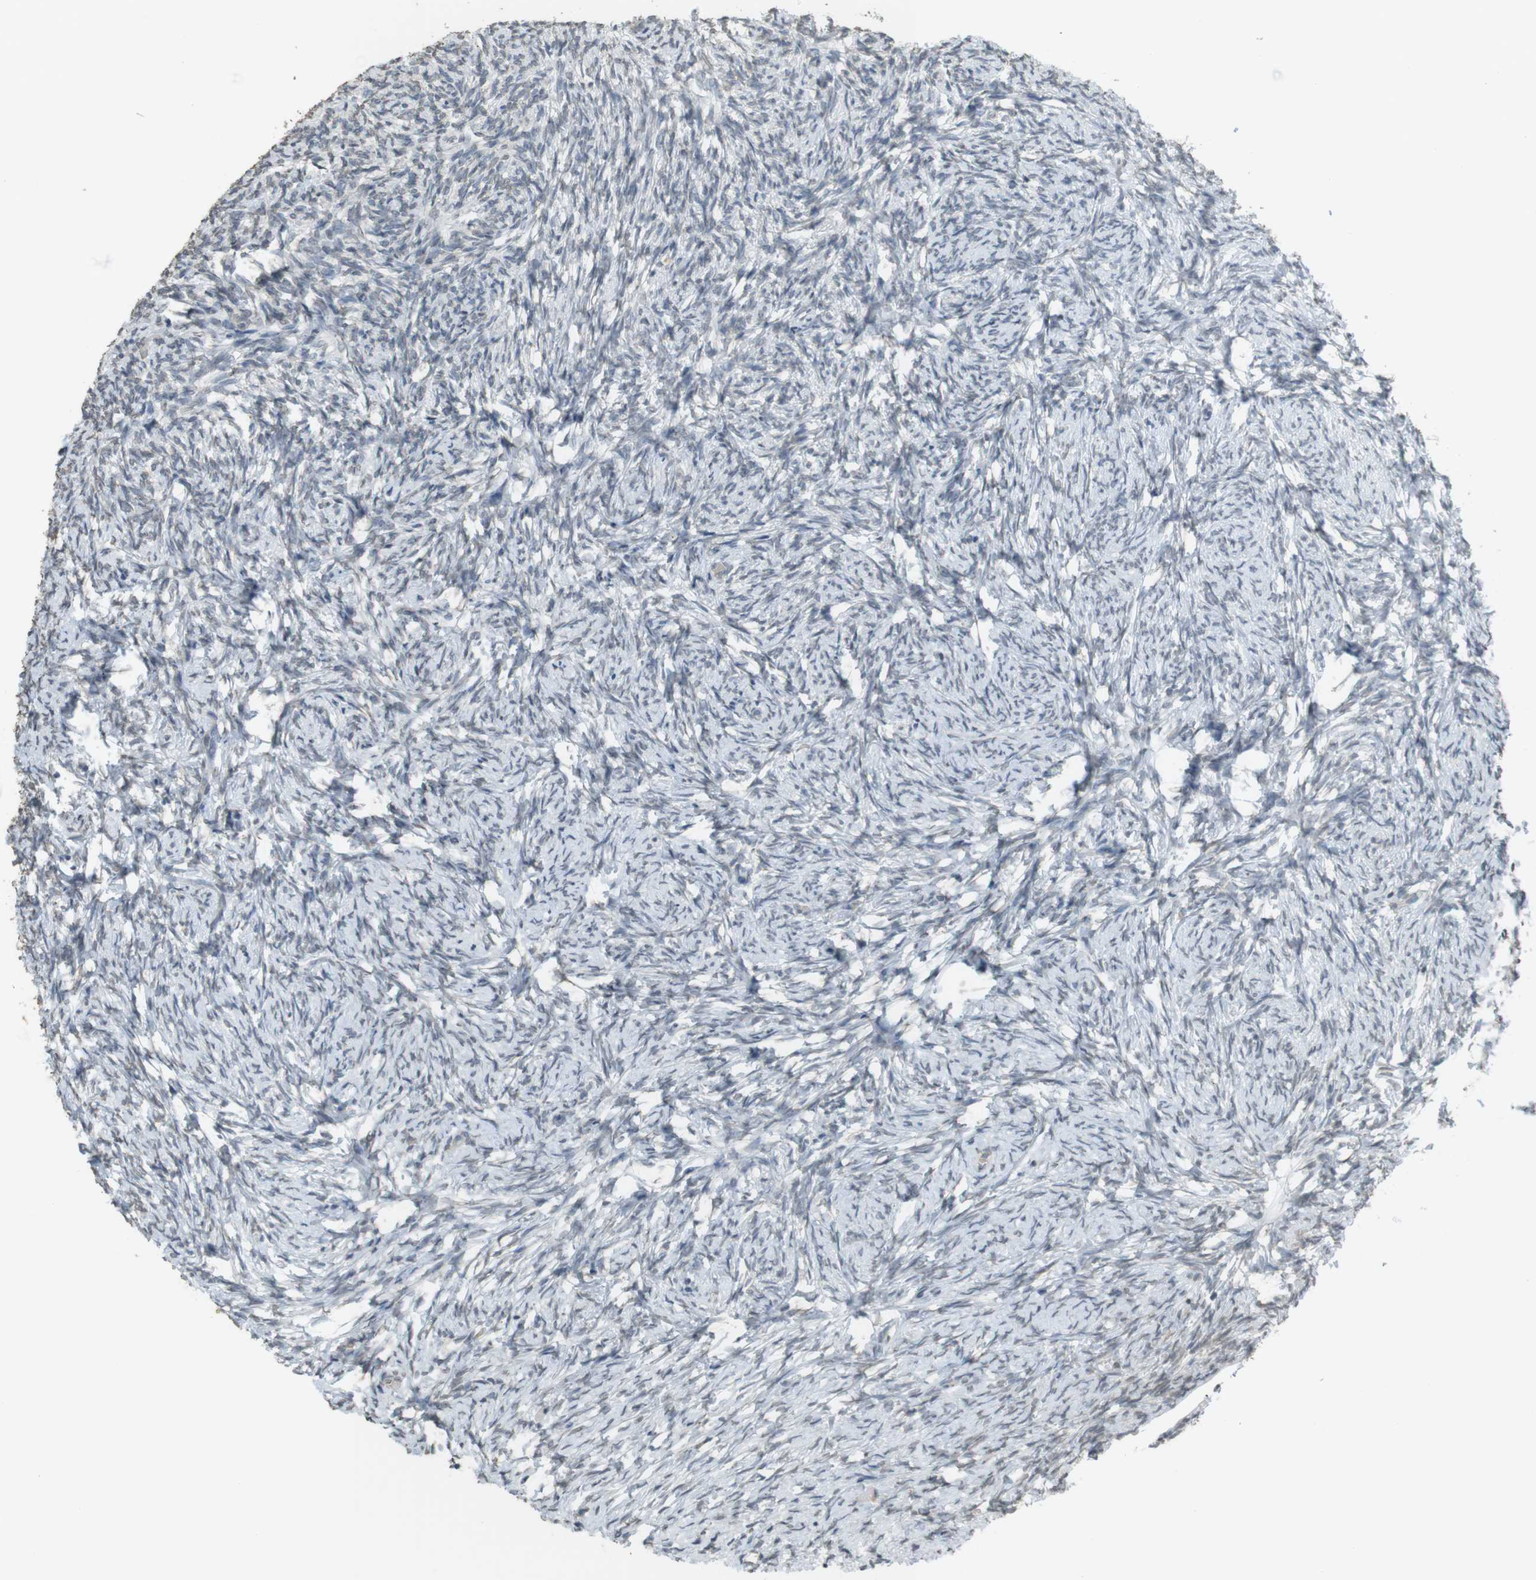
{"staining": {"intensity": "weak", "quantity": ">75%", "location": "cytoplasmic/membranous"}, "tissue": "ovary", "cell_type": "Follicle cells", "image_type": "normal", "snomed": [{"axis": "morphology", "description": "Normal tissue, NOS"}, {"axis": "topography", "description": "Ovary"}], "caption": "A high-resolution photomicrograph shows IHC staining of benign ovary, which exhibits weak cytoplasmic/membranous expression in about >75% of follicle cells. (Stains: DAB (3,3'-diaminobenzidine) in brown, nuclei in blue, Microscopy: brightfield microscopy at high magnification).", "gene": "FZD10", "patient": {"sex": "female", "age": 60}}